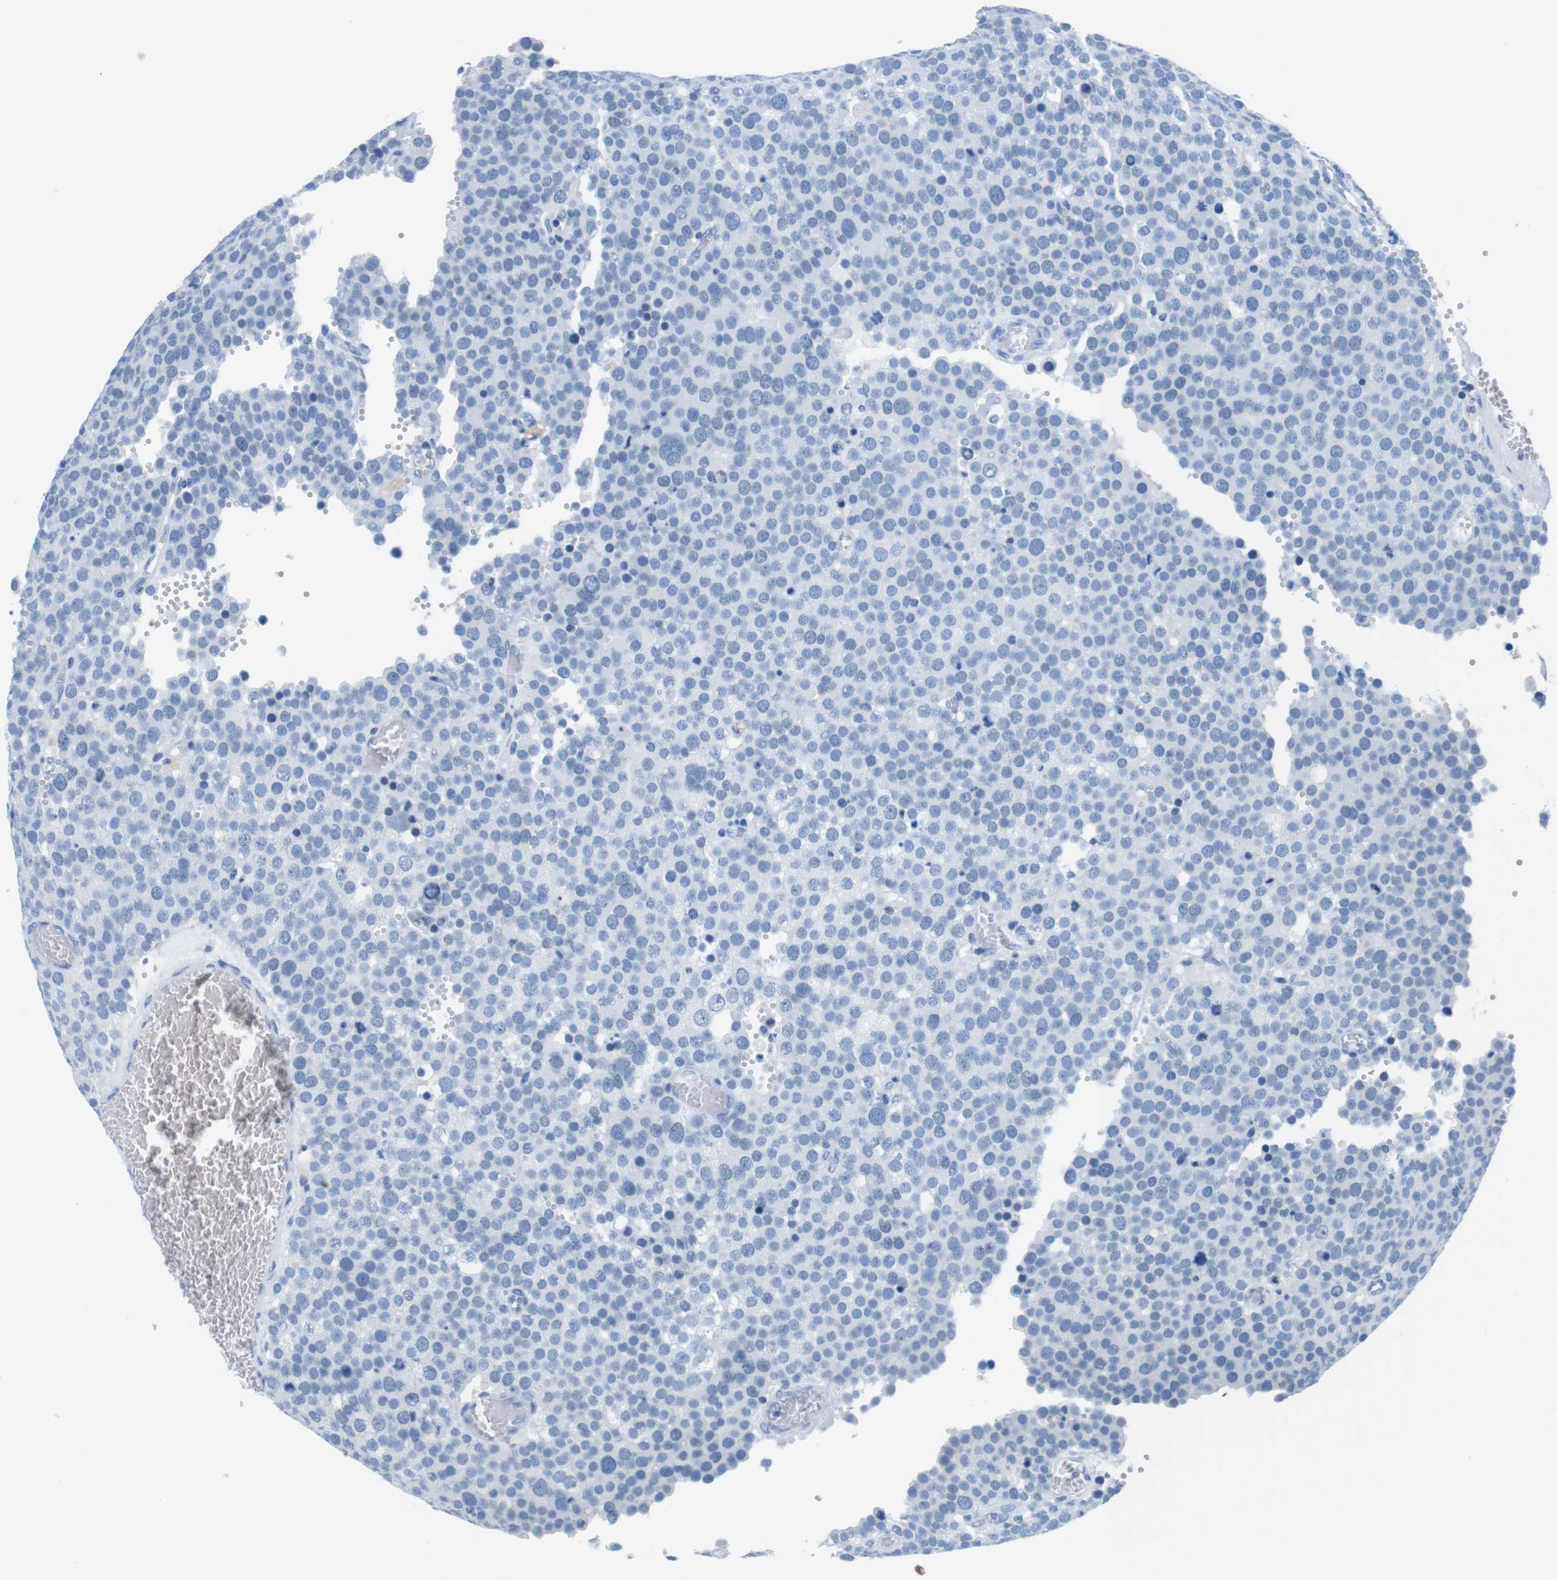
{"staining": {"intensity": "negative", "quantity": "none", "location": "none"}, "tissue": "testis cancer", "cell_type": "Tumor cells", "image_type": "cancer", "snomed": [{"axis": "morphology", "description": "Normal tissue, NOS"}, {"axis": "morphology", "description": "Seminoma, NOS"}, {"axis": "topography", "description": "Testis"}], "caption": "IHC image of neoplastic tissue: seminoma (testis) stained with DAB shows no significant protein staining in tumor cells.", "gene": "CYP2C9", "patient": {"sex": "male", "age": 71}}